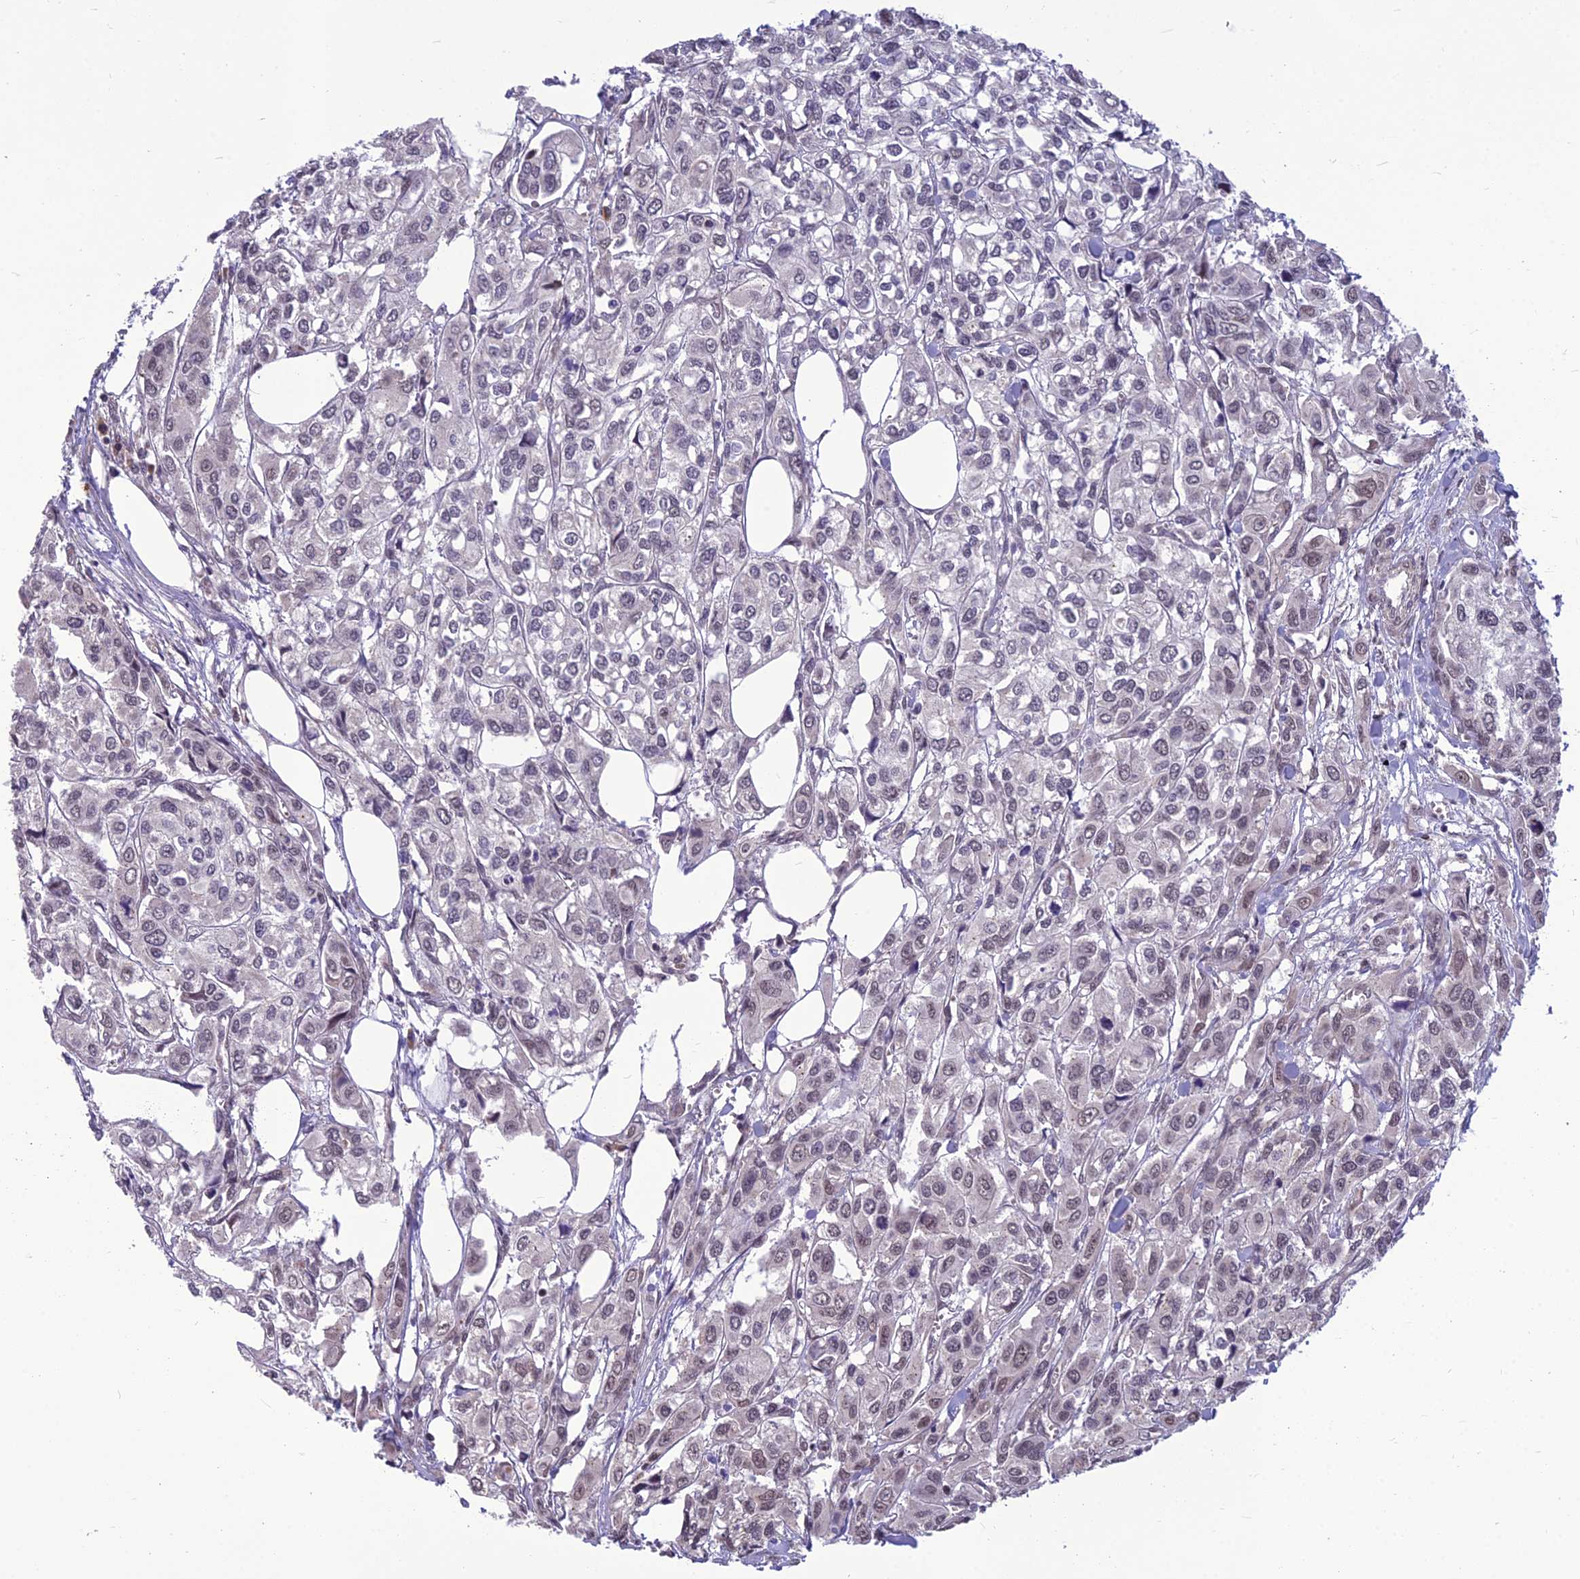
{"staining": {"intensity": "weak", "quantity": "<25%", "location": "nuclear"}, "tissue": "urothelial cancer", "cell_type": "Tumor cells", "image_type": "cancer", "snomed": [{"axis": "morphology", "description": "Urothelial carcinoma, High grade"}, {"axis": "topography", "description": "Urinary bladder"}], "caption": "Urothelial cancer was stained to show a protein in brown. There is no significant expression in tumor cells. (Stains: DAB (3,3'-diaminobenzidine) immunohistochemistry (IHC) with hematoxylin counter stain, Microscopy: brightfield microscopy at high magnification).", "gene": "FBRS", "patient": {"sex": "male", "age": 67}}